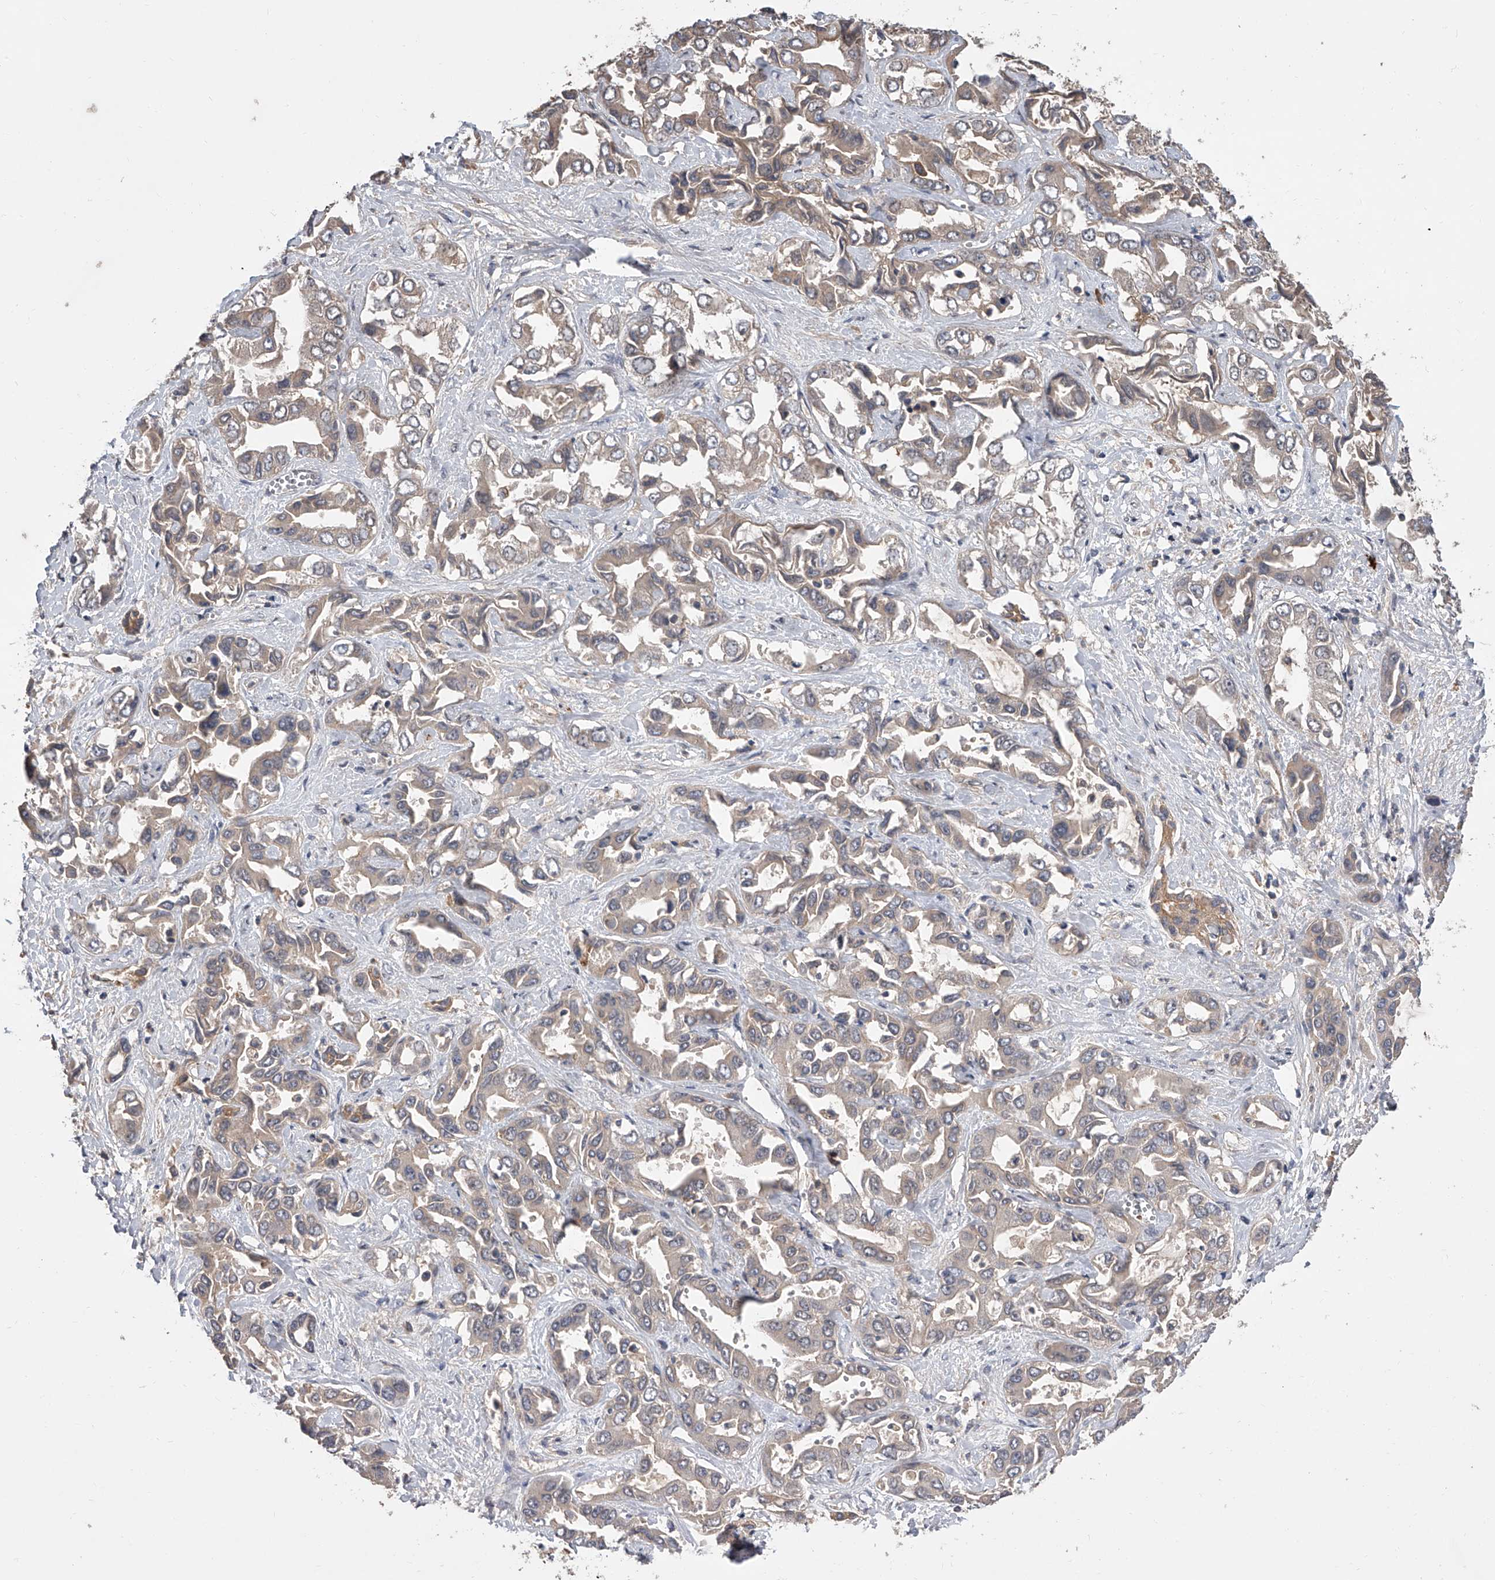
{"staining": {"intensity": "negative", "quantity": "none", "location": "none"}, "tissue": "liver cancer", "cell_type": "Tumor cells", "image_type": "cancer", "snomed": [{"axis": "morphology", "description": "Cholangiocarcinoma"}, {"axis": "topography", "description": "Liver"}], "caption": "Tumor cells are negative for protein expression in human cholangiocarcinoma (liver).", "gene": "USP47", "patient": {"sex": "female", "age": 52}}